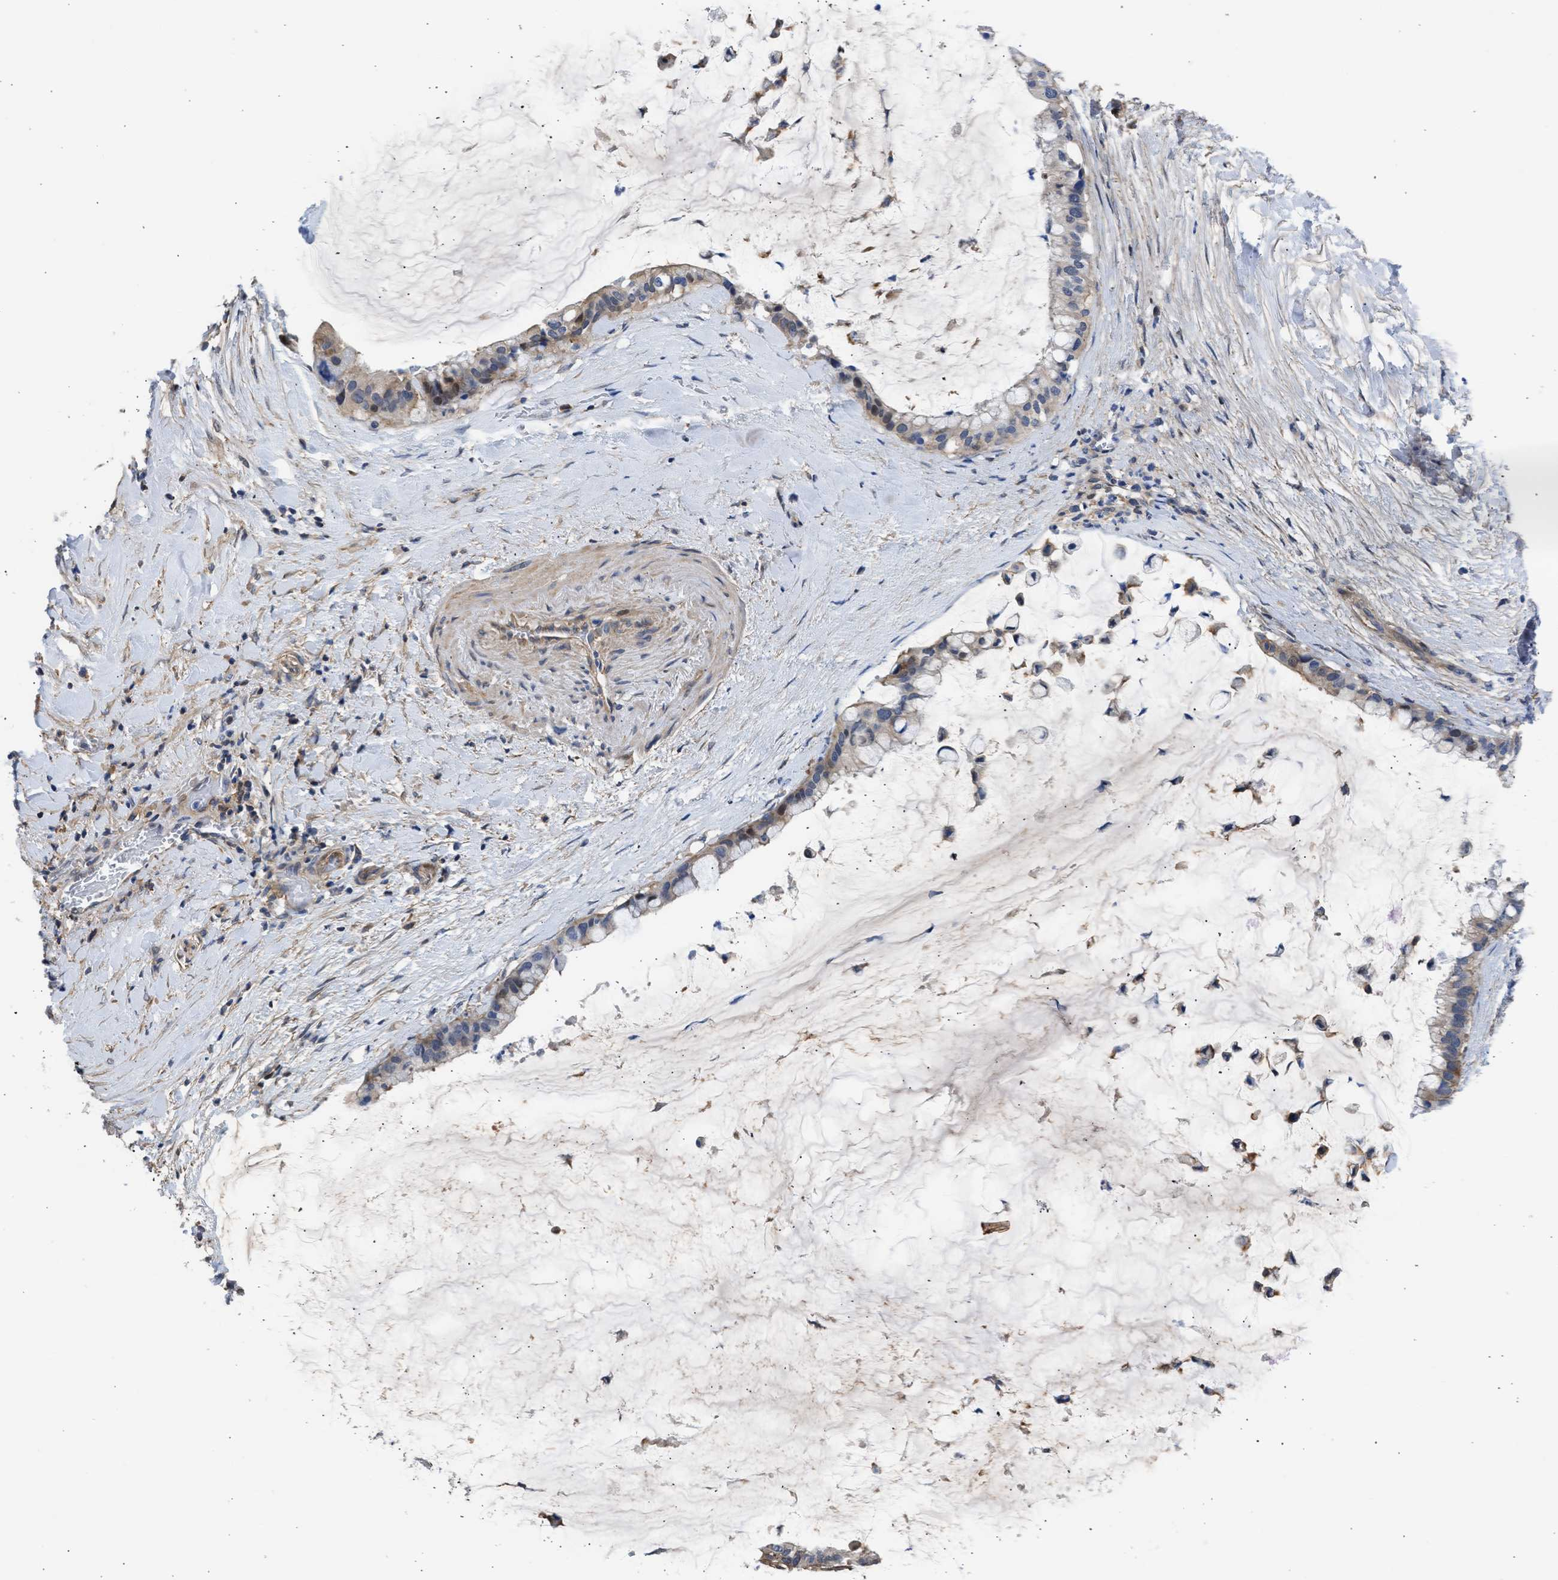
{"staining": {"intensity": "weak", "quantity": "<25%", "location": "cytoplasmic/membranous,nuclear"}, "tissue": "pancreatic cancer", "cell_type": "Tumor cells", "image_type": "cancer", "snomed": [{"axis": "morphology", "description": "Adenocarcinoma, NOS"}, {"axis": "topography", "description": "Pancreas"}], "caption": "Immunohistochemical staining of pancreatic cancer (adenocarcinoma) reveals no significant positivity in tumor cells.", "gene": "MAS1L", "patient": {"sex": "male", "age": 41}}